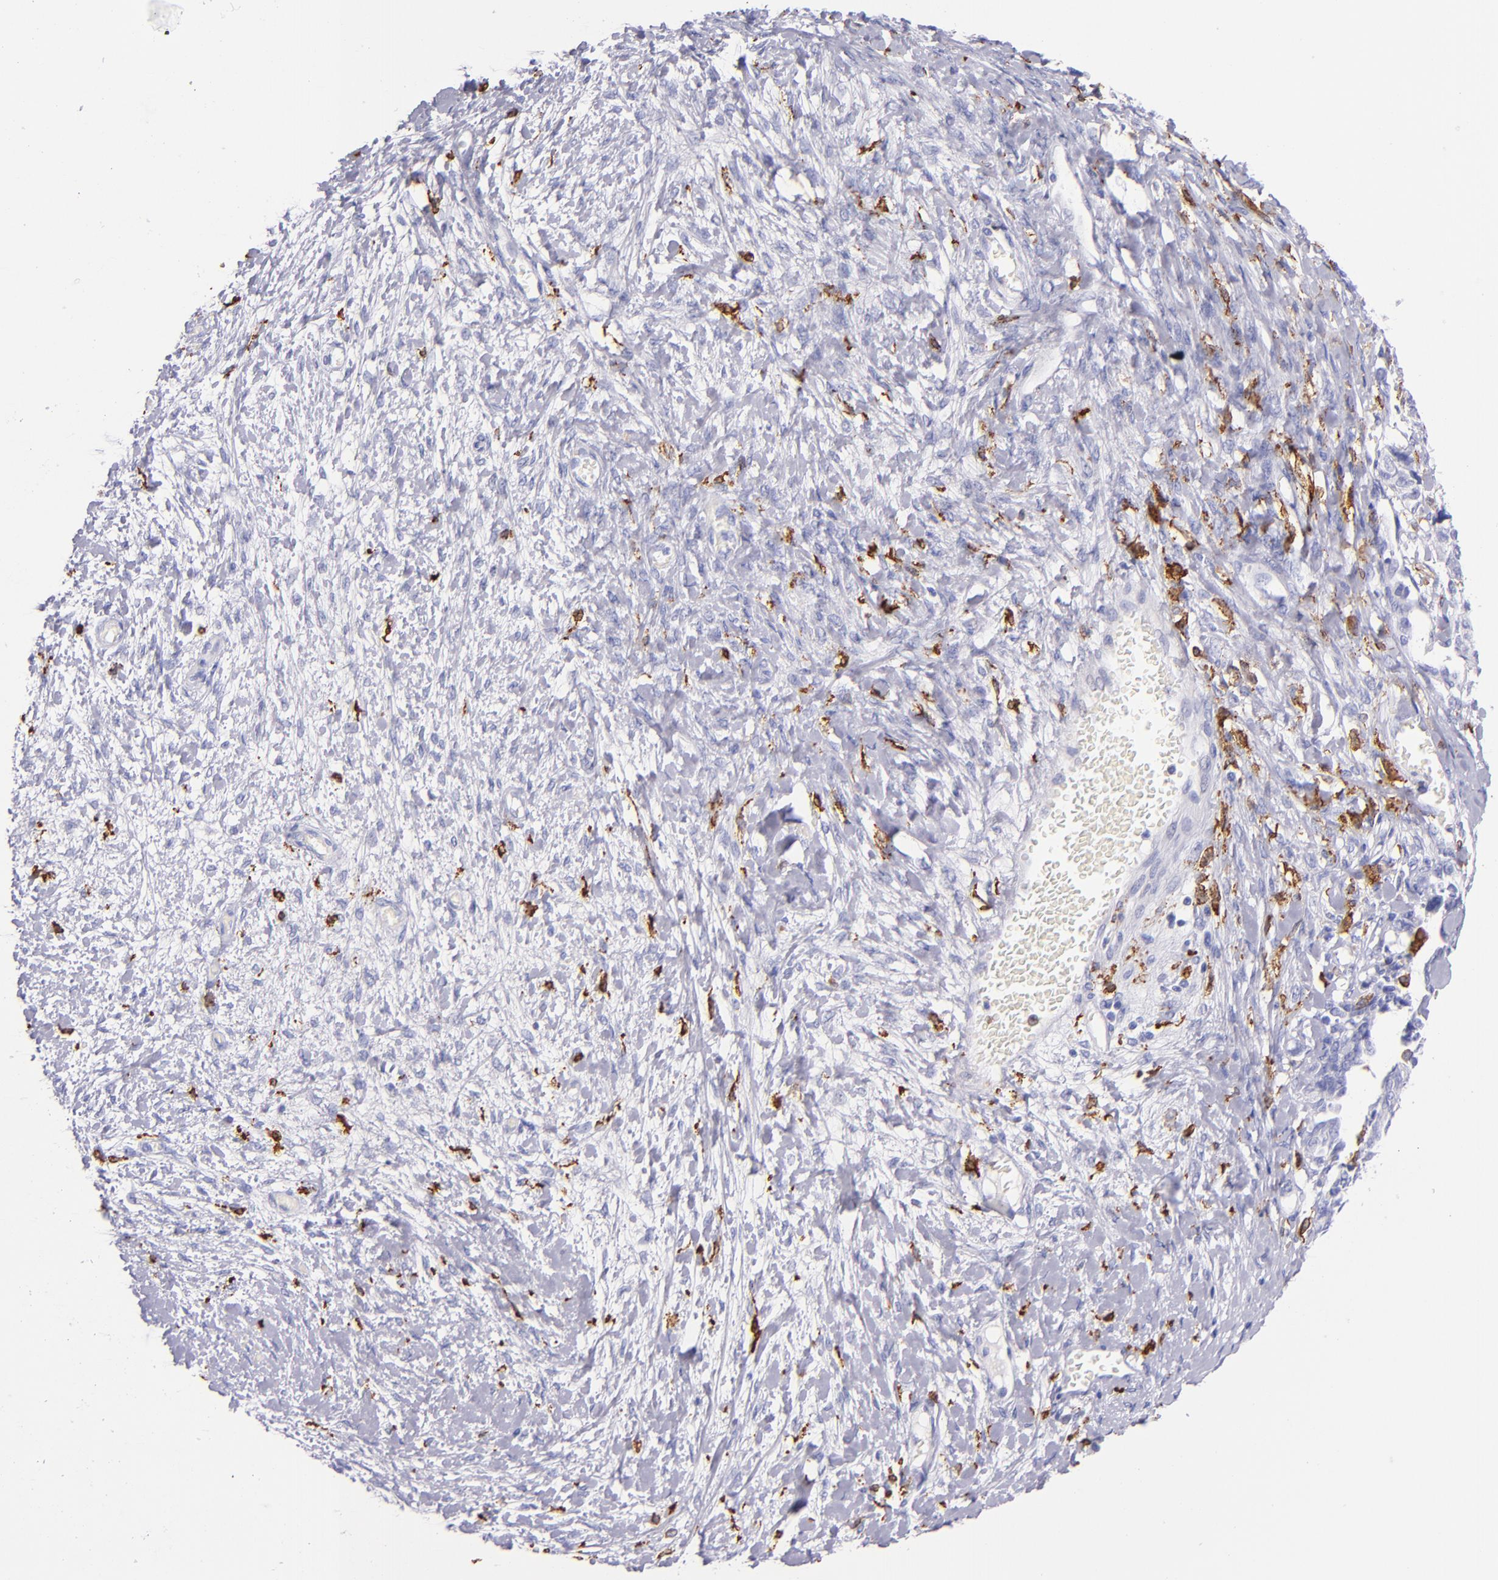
{"staining": {"intensity": "negative", "quantity": "none", "location": "none"}, "tissue": "ovarian cancer", "cell_type": "Tumor cells", "image_type": "cancer", "snomed": [{"axis": "morphology", "description": "Cystadenocarcinoma, serous, NOS"}, {"axis": "topography", "description": "Ovary"}], "caption": "Immunohistochemistry of serous cystadenocarcinoma (ovarian) reveals no positivity in tumor cells.", "gene": "CD163", "patient": {"sex": "female", "age": 69}}